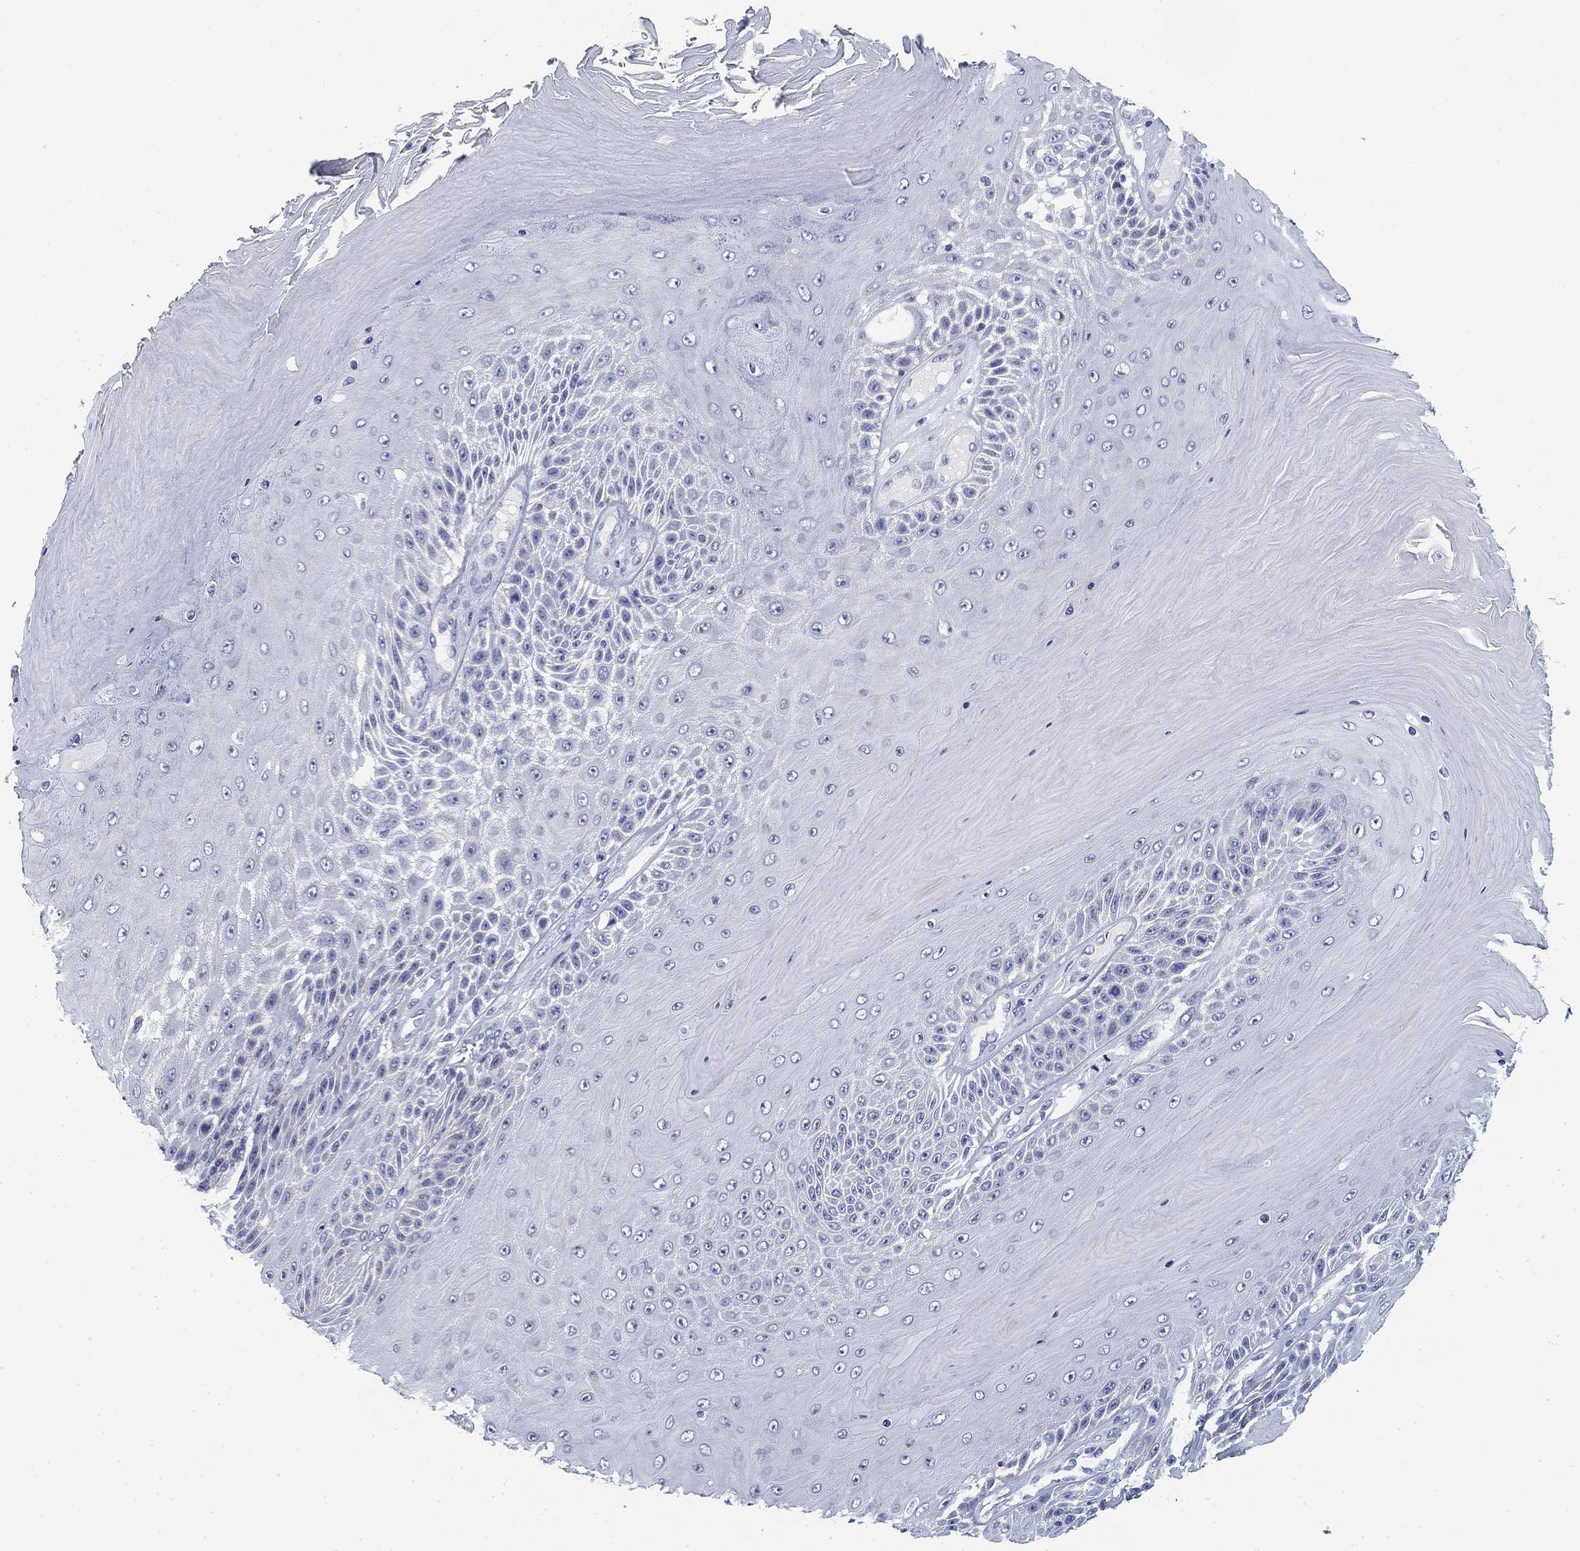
{"staining": {"intensity": "negative", "quantity": "none", "location": "none"}, "tissue": "skin cancer", "cell_type": "Tumor cells", "image_type": "cancer", "snomed": [{"axis": "morphology", "description": "Squamous cell carcinoma, NOS"}, {"axis": "topography", "description": "Skin"}], "caption": "Skin cancer was stained to show a protein in brown. There is no significant staining in tumor cells.", "gene": "SLC2A5", "patient": {"sex": "male", "age": 62}}